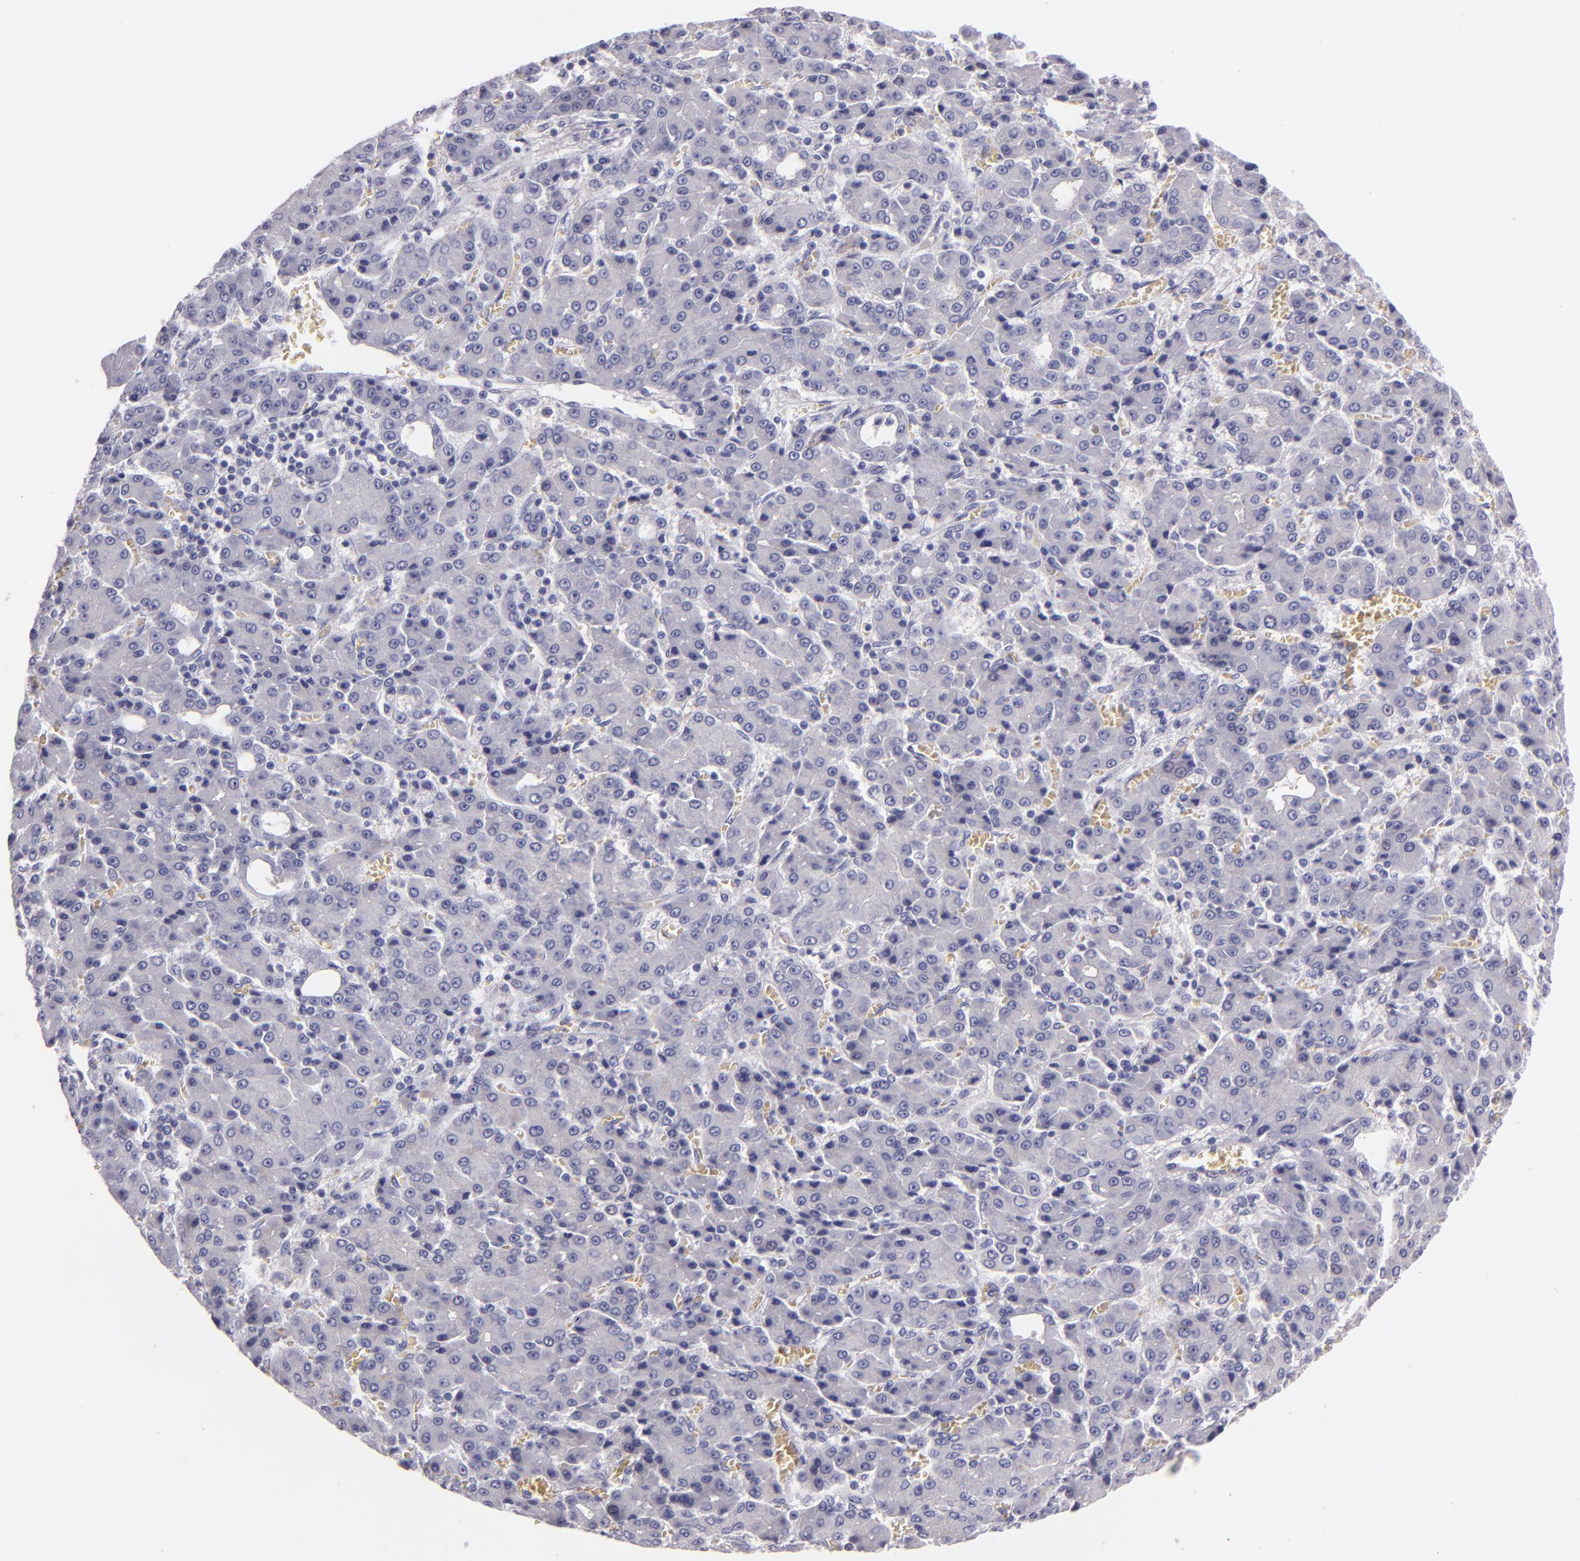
{"staining": {"intensity": "negative", "quantity": "none", "location": "none"}, "tissue": "liver cancer", "cell_type": "Tumor cells", "image_type": "cancer", "snomed": [{"axis": "morphology", "description": "Carcinoma, Hepatocellular, NOS"}, {"axis": "topography", "description": "Liver"}], "caption": "Tumor cells are negative for brown protein staining in liver cancer.", "gene": "MUC5AC", "patient": {"sex": "male", "age": 69}}